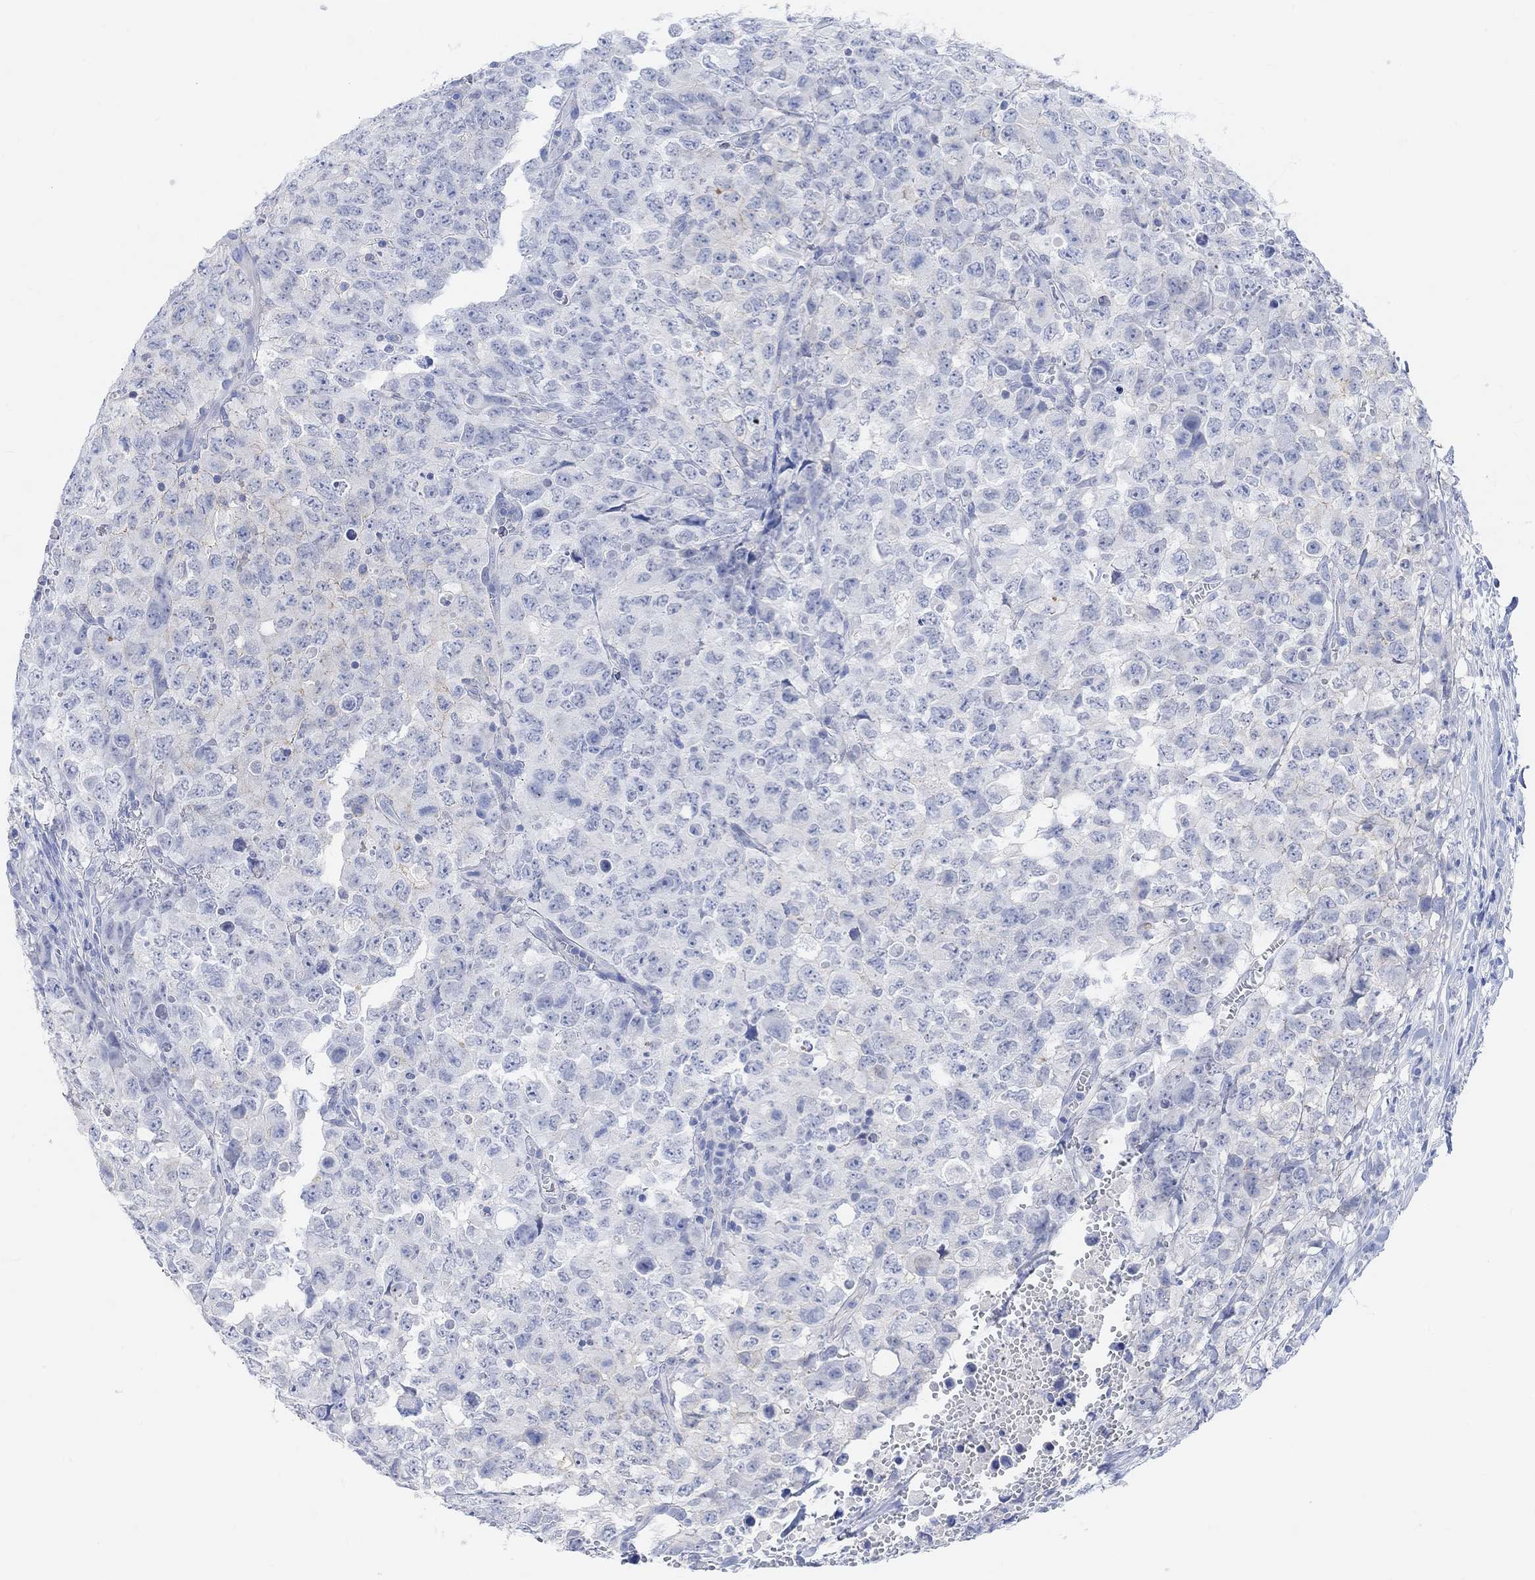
{"staining": {"intensity": "negative", "quantity": "none", "location": "none"}, "tissue": "testis cancer", "cell_type": "Tumor cells", "image_type": "cancer", "snomed": [{"axis": "morphology", "description": "Carcinoma, Embryonal, NOS"}, {"axis": "topography", "description": "Testis"}], "caption": "High power microscopy micrograph of an immunohistochemistry image of testis cancer, revealing no significant expression in tumor cells.", "gene": "ENO4", "patient": {"sex": "male", "age": 23}}